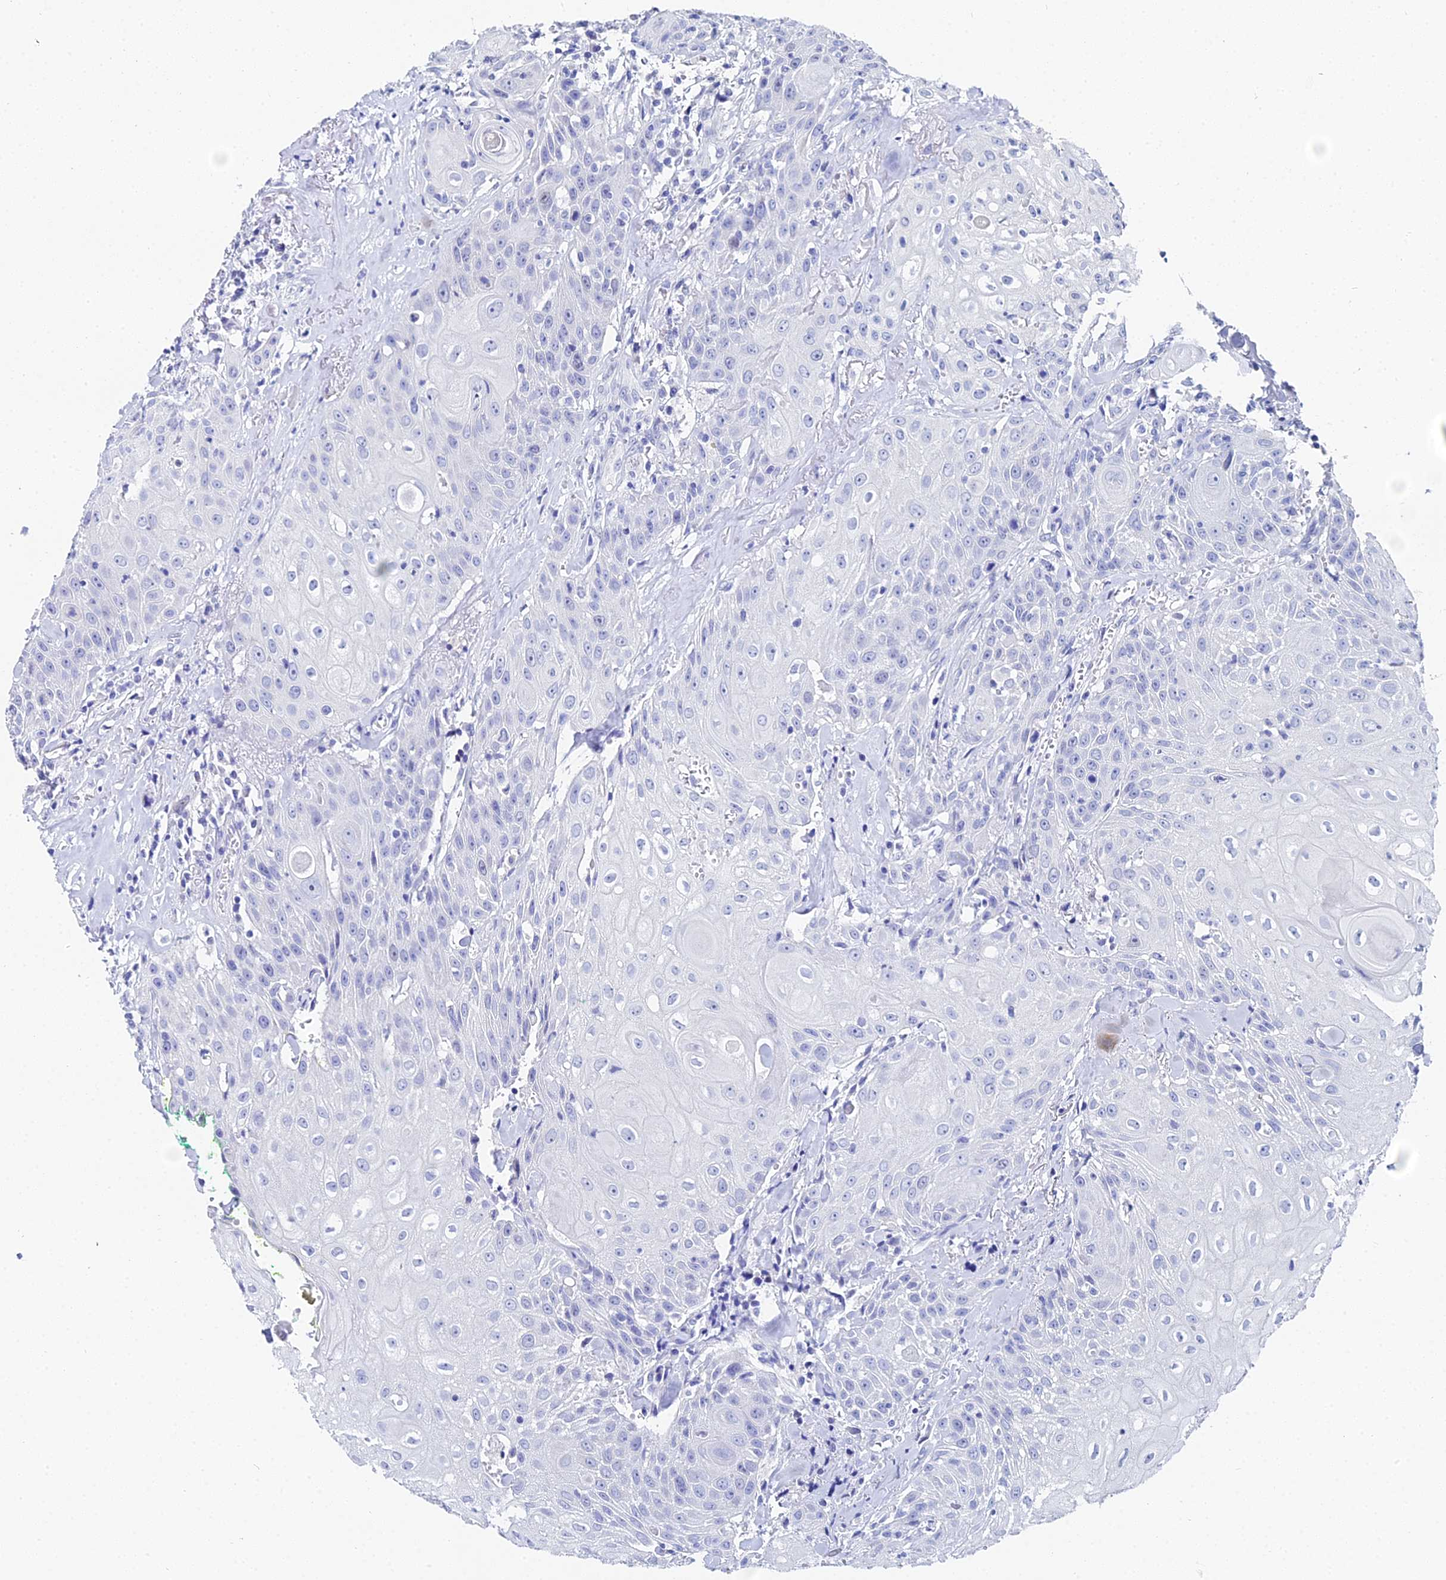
{"staining": {"intensity": "negative", "quantity": "none", "location": "none"}, "tissue": "head and neck cancer", "cell_type": "Tumor cells", "image_type": "cancer", "snomed": [{"axis": "morphology", "description": "Squamous cell carcinoma, NOS"}, {"axis": "topography", "description": "Oral tissue"}, {"axis": "topography", "description": "Head-Neck"}], "caption": "This is a histopathology image of immunohistochemistry staining of head and neck cancer (squamous cell carcinoma), which shows no staining in tumor cells.", "gene": "OCM", "patient": {"sex": "female", "age": 82}}